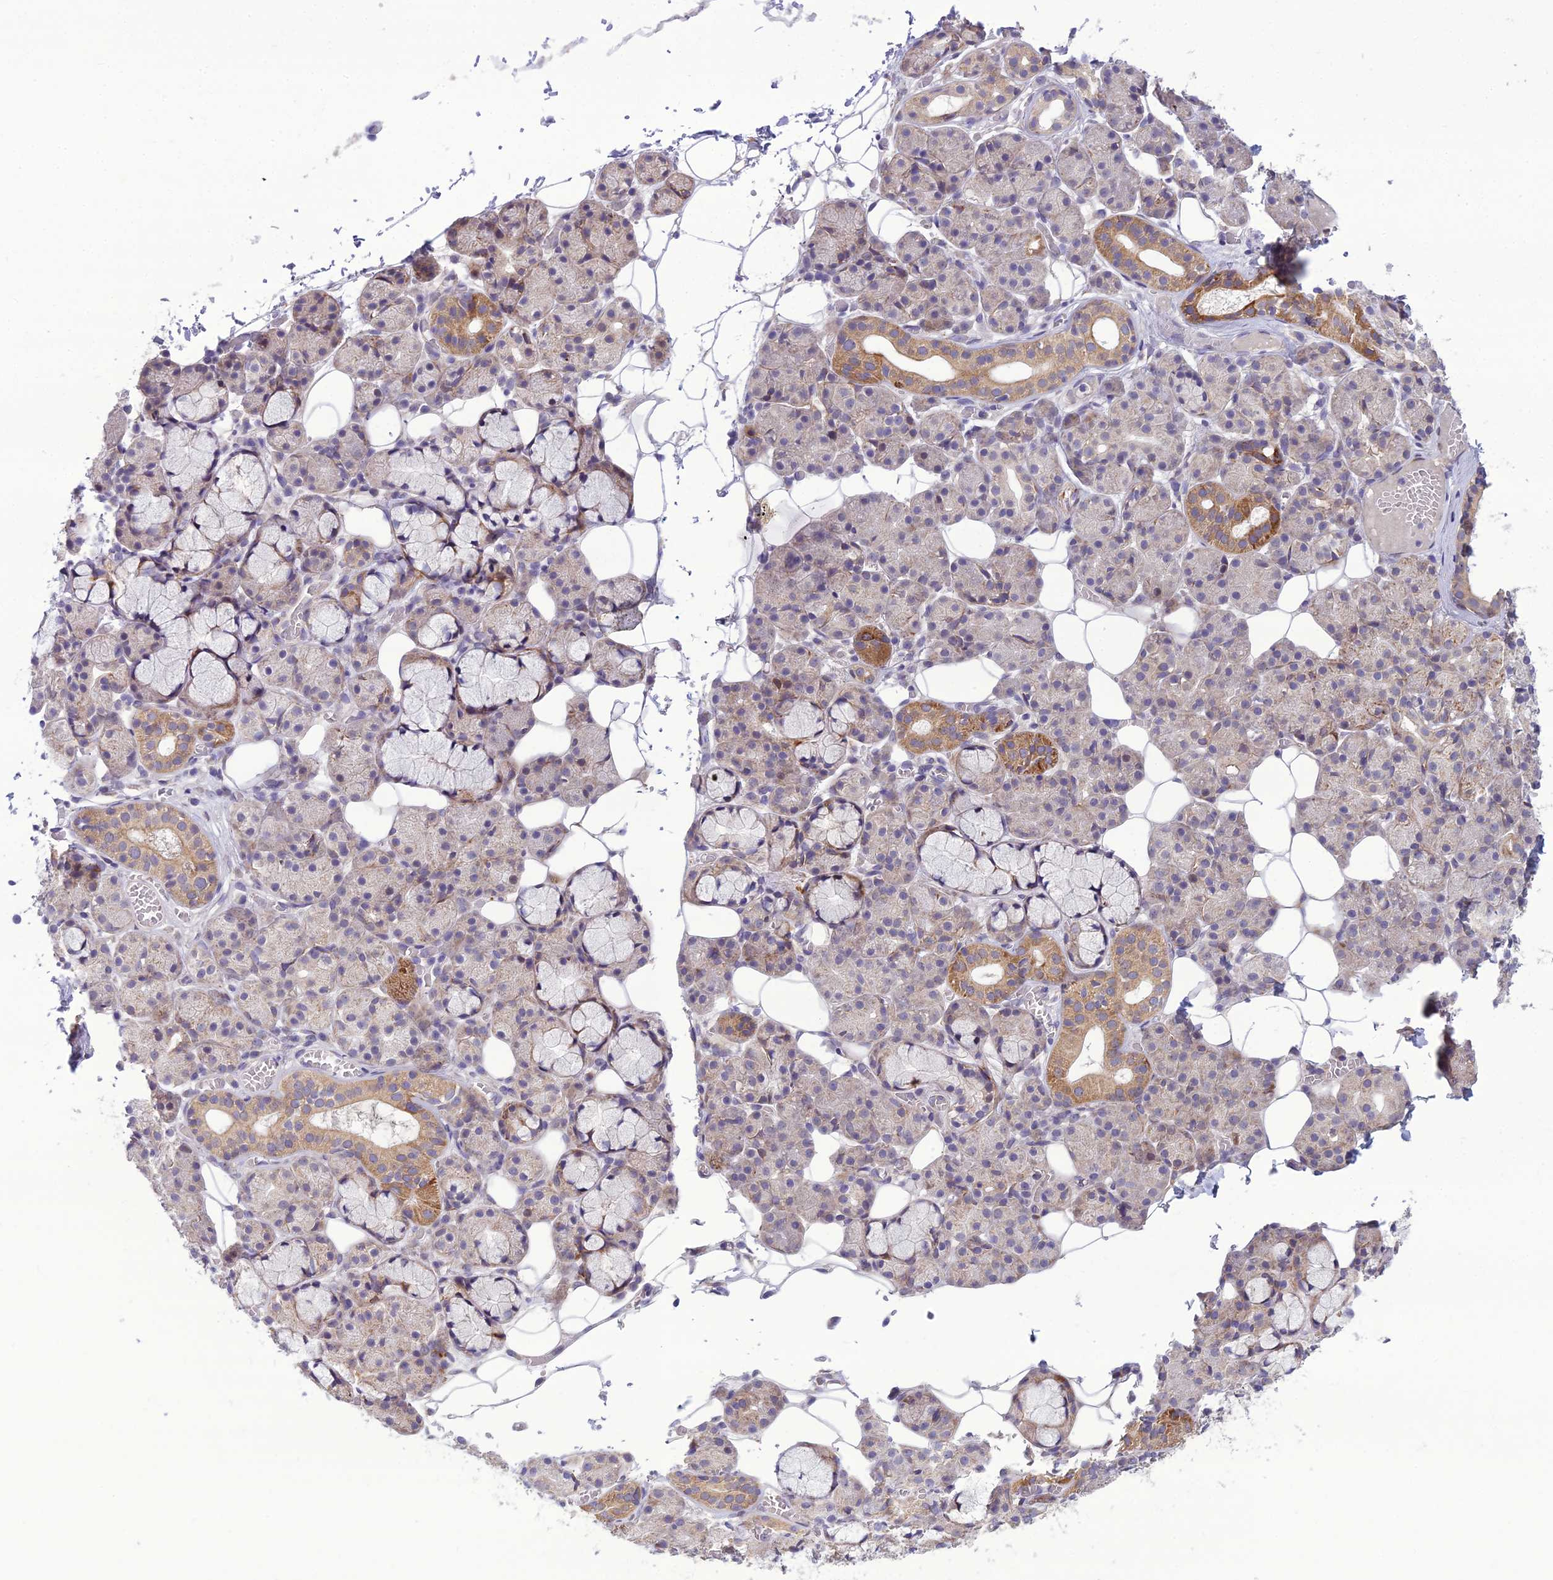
{"staining": {"intensity": "moderate", "quantity": "<25%", "location": "cytoplasmic/membranous"}, "tissue": "salivary gland", "cell_type": "Glandular cells", "image_type": "normal", "snomed": [{"axis": "morphology", "description": "Normal tissue, NOS"}, {"axis": "topography", "description": "Salivary gland"}], "caption": "IHC image of unremarkable salivary gland: salivary gland stained using IHC demonstrates low levels of moderate protein expression localized specifically in the cytoplasmic/membranous of glandular cells, appearing as a cytoplasmic/membranous brown color.", "gene": "NODAL", "patient": {"sex": "male", "age": 63}}